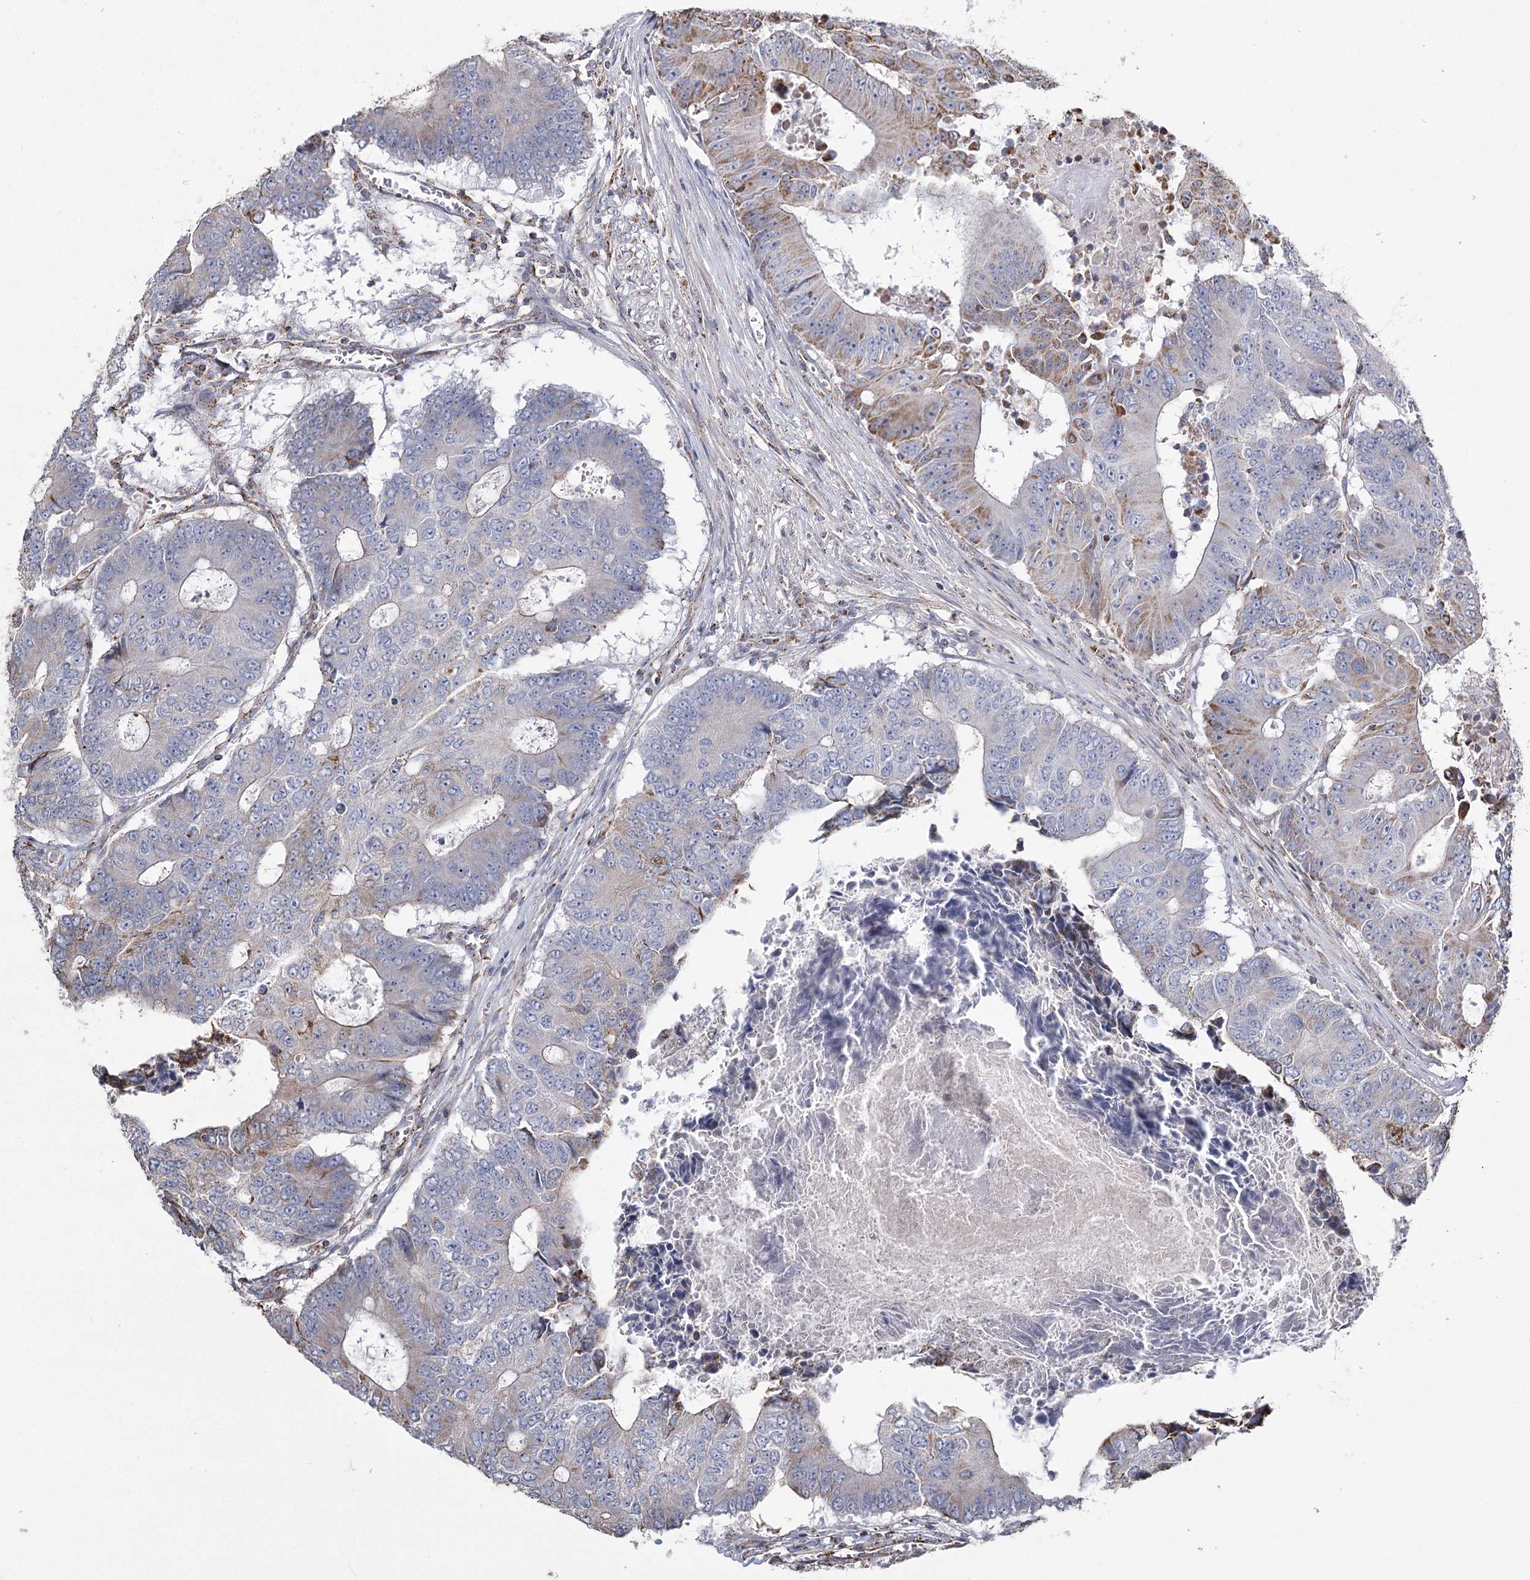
{"staining": {"intensity": "moderate", "quantity": "<25%", "location": "cytoplasmic/membranous"}, "tissue": "colorectal cancer", "cell_type": "Tumor cells", "image_type": "cancer", "snomed": [{"axis": "morphology", "description": "Adenocarcinoma, NOS"}, {"axis": "topography", "description": "Colon"}], "caption": "Immunohistochemistry (IHC) image of human colorectal adenocarcinoma stained for a protein (brown), which demonstrates low levels of moderate cytoplasmic/membranous positivity in about <25% of tumor cells.", "gene": "RANBP3L", "patient": {"sex": "male", "age": 87}}